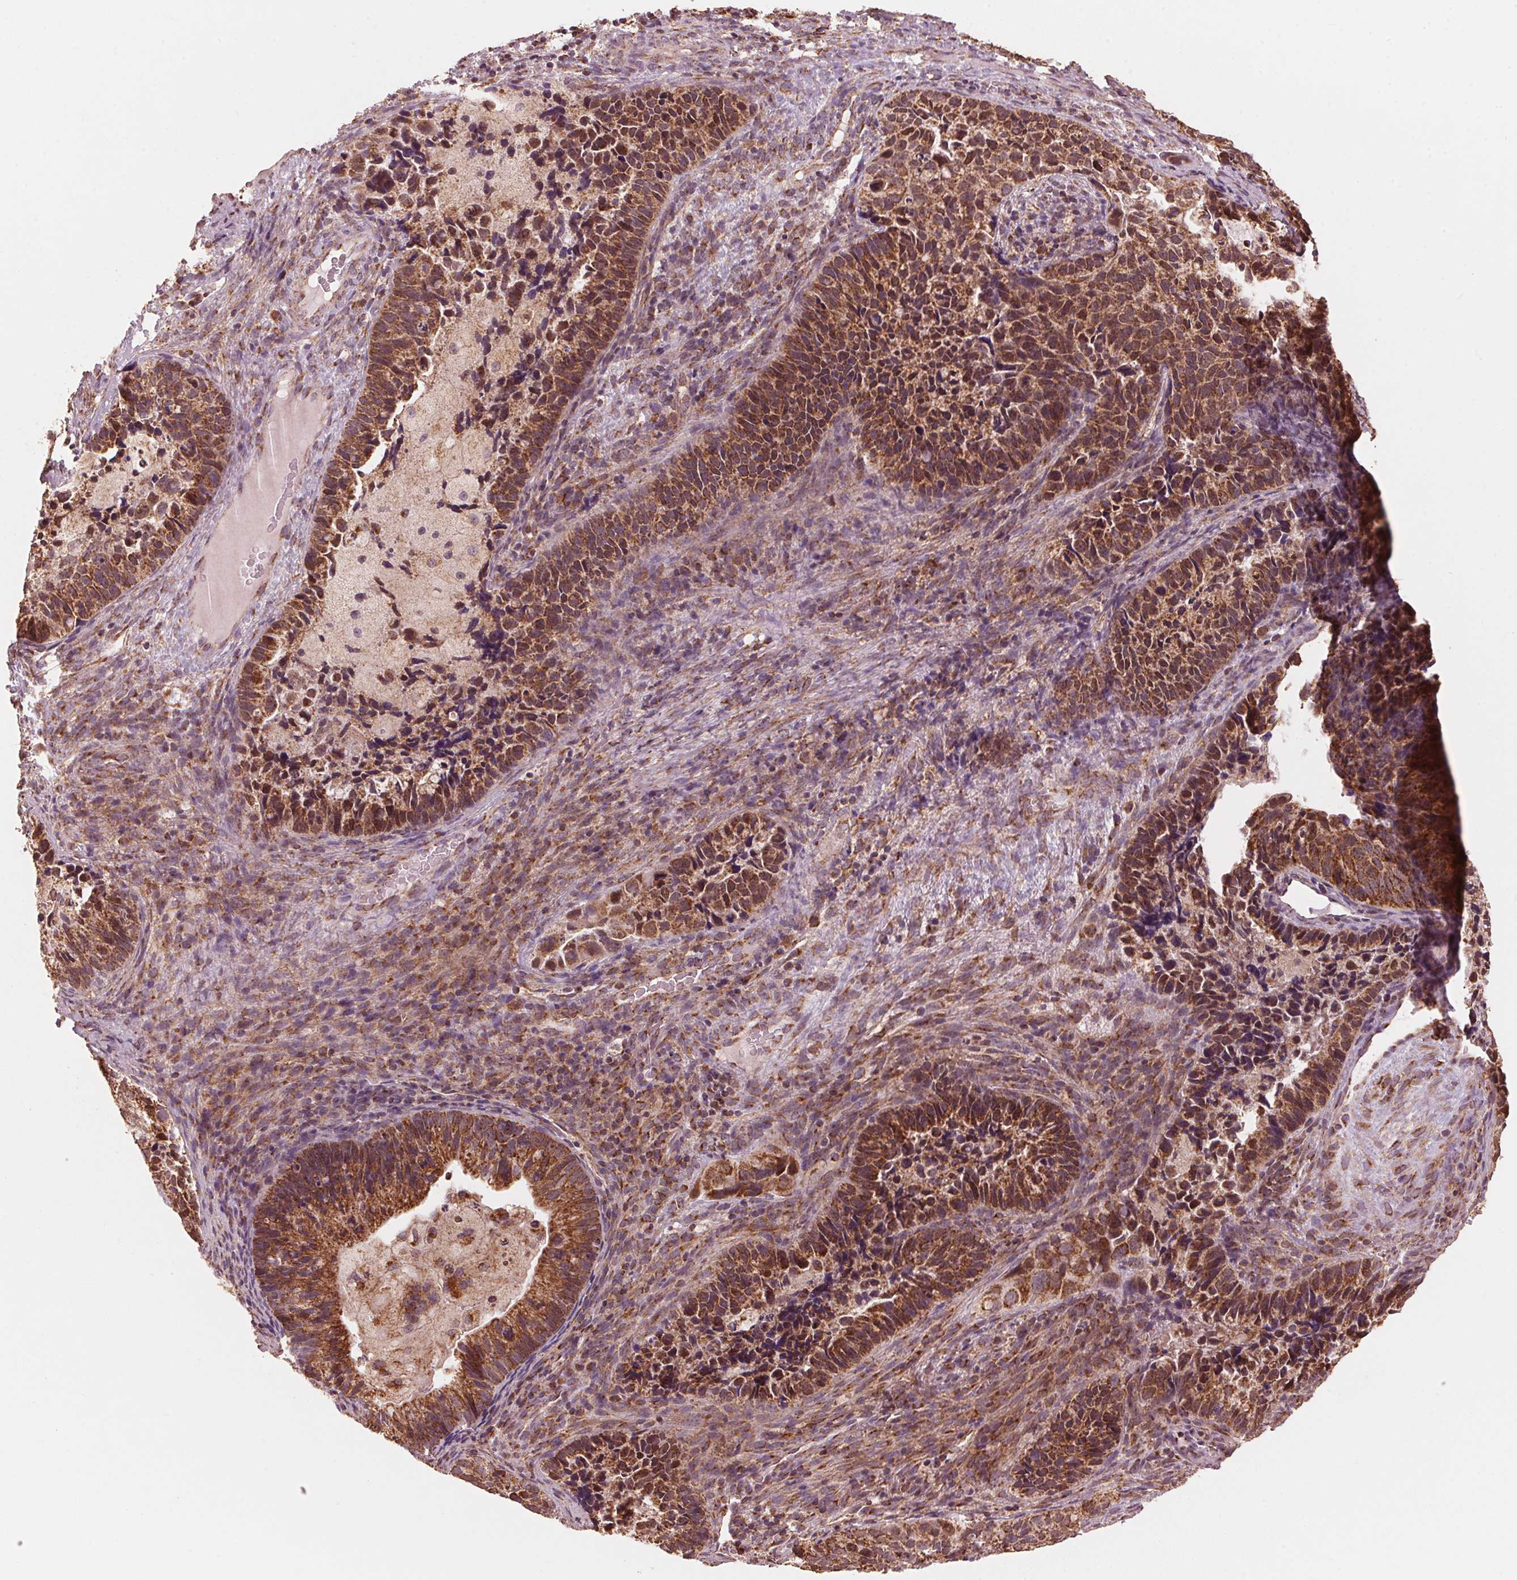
{"staining": {"intensity": "strong", "quantity": ">75%", "location": "cytoplasmic/membranous"}, "tissue": "cervical cancer", "cell_type": "Tumor cells", "image_type": "cancer", "snomed": [{"axis": "morphology", "description": "Squamous cell carcinoma, NOS"}, {"axis": "topography", "description": "Cervix"}], "caption": "Immunohistochemistry (IHC) histopathology image of human cervical cancer (squamous cell carcinoma) stained for a protein (brown), which demonstrates high levels of strong cytoplasmic/membranous expression in about >75% of tumor cells.", "gene": "TOMM70", "patient": {"sex": "female", "age": 38}}